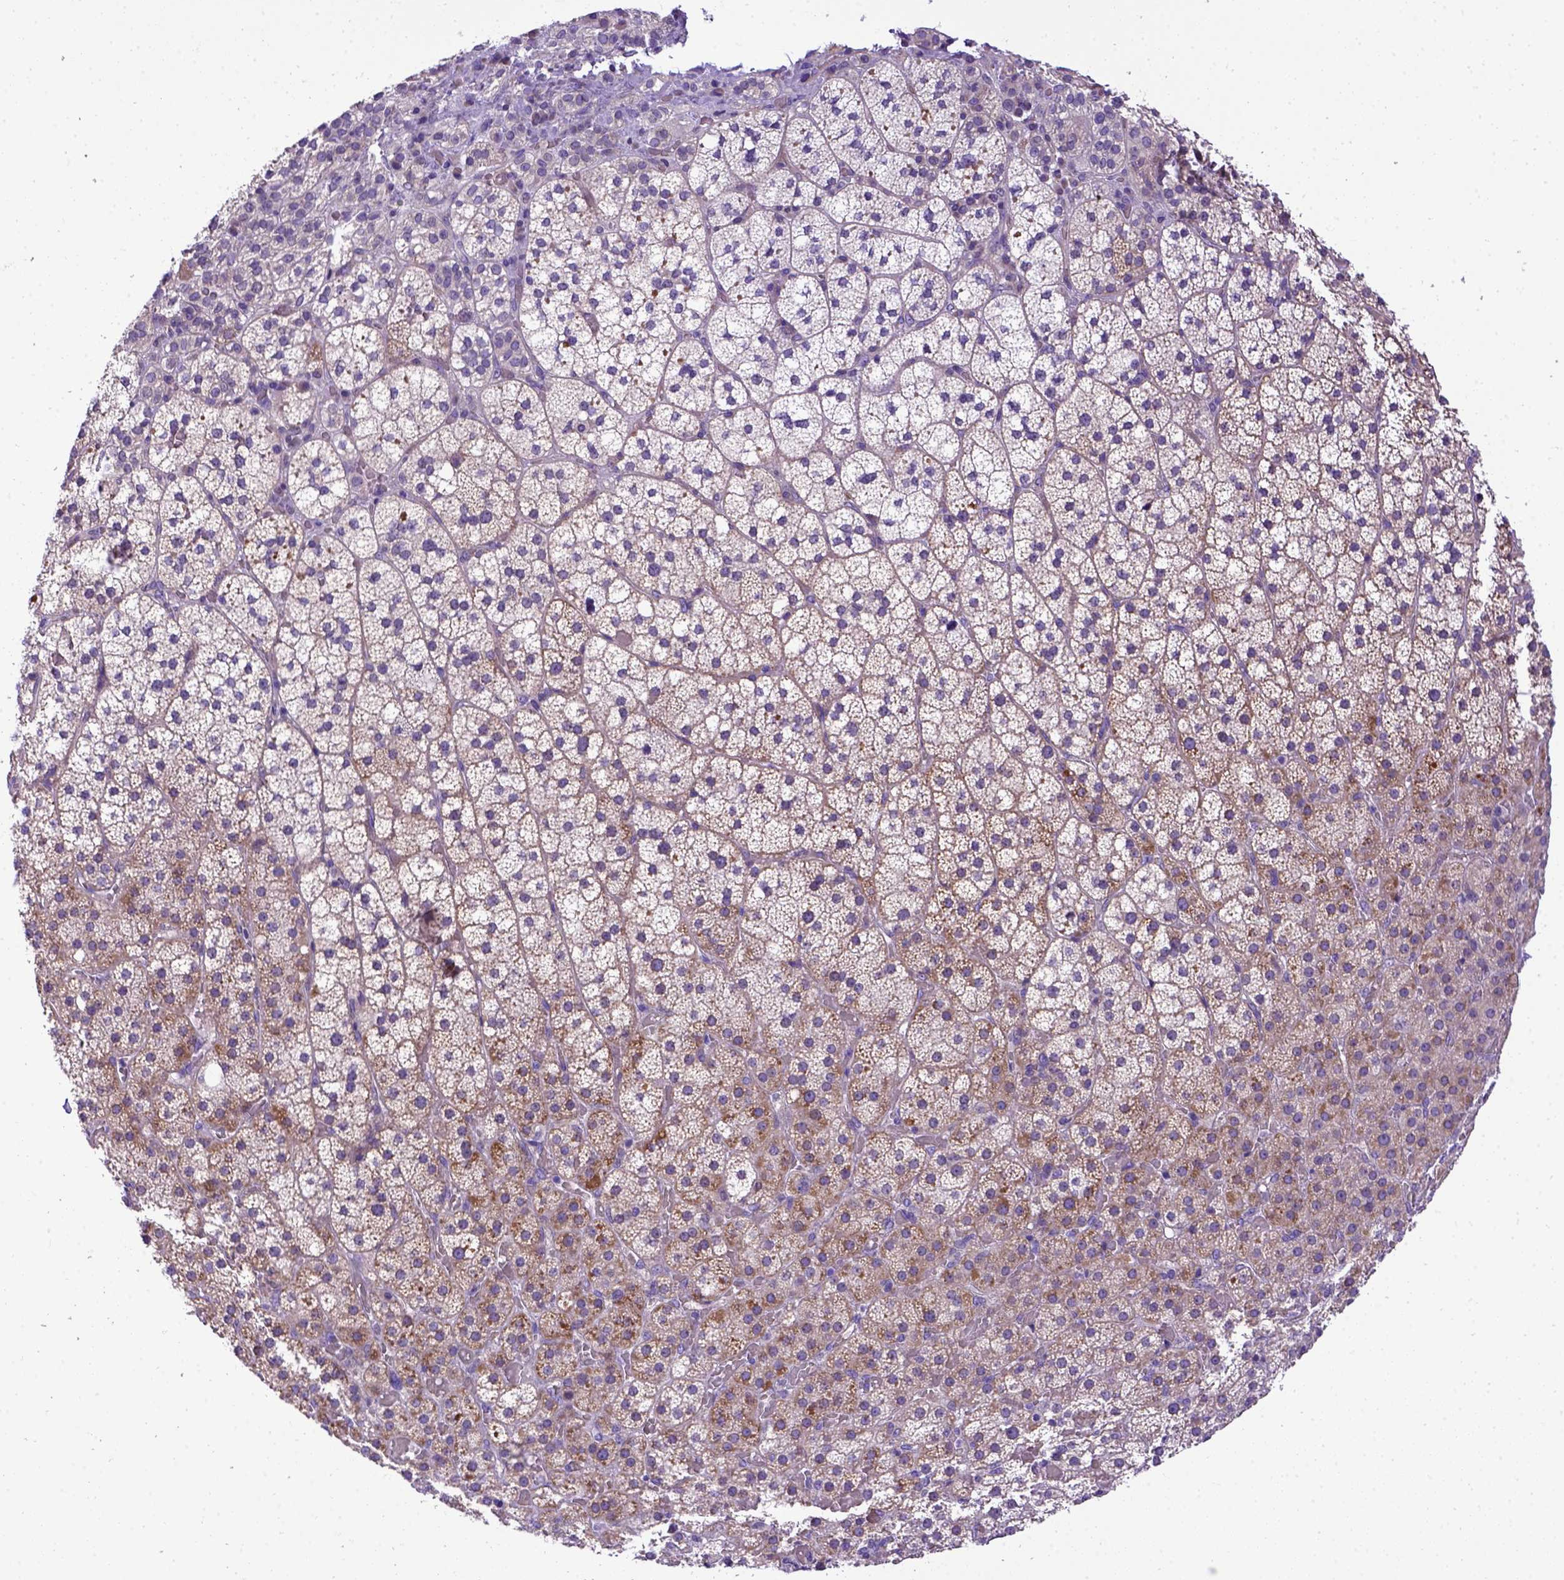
{"staining": {"intensity": "moderate", "quantity": "<25%", "location": "cytoplasmic/membranous"}, "tissue": "adrenal gland", "cell_type": "Glandular cells", "image_type": "normal", "snomed": [{"axis": "morphology", "description": "Normal tissue, NOS"}, {"axis": "topography", "description": "Adrenal gland"}], "caption": "Glandular cells reveal low levels of moderate cytoplasmic/membranous staining in about <25% of cells in unremarkable adrenal gland.", "gene": "ADAM12", "patient": {"sex": "male", "age": 53}}